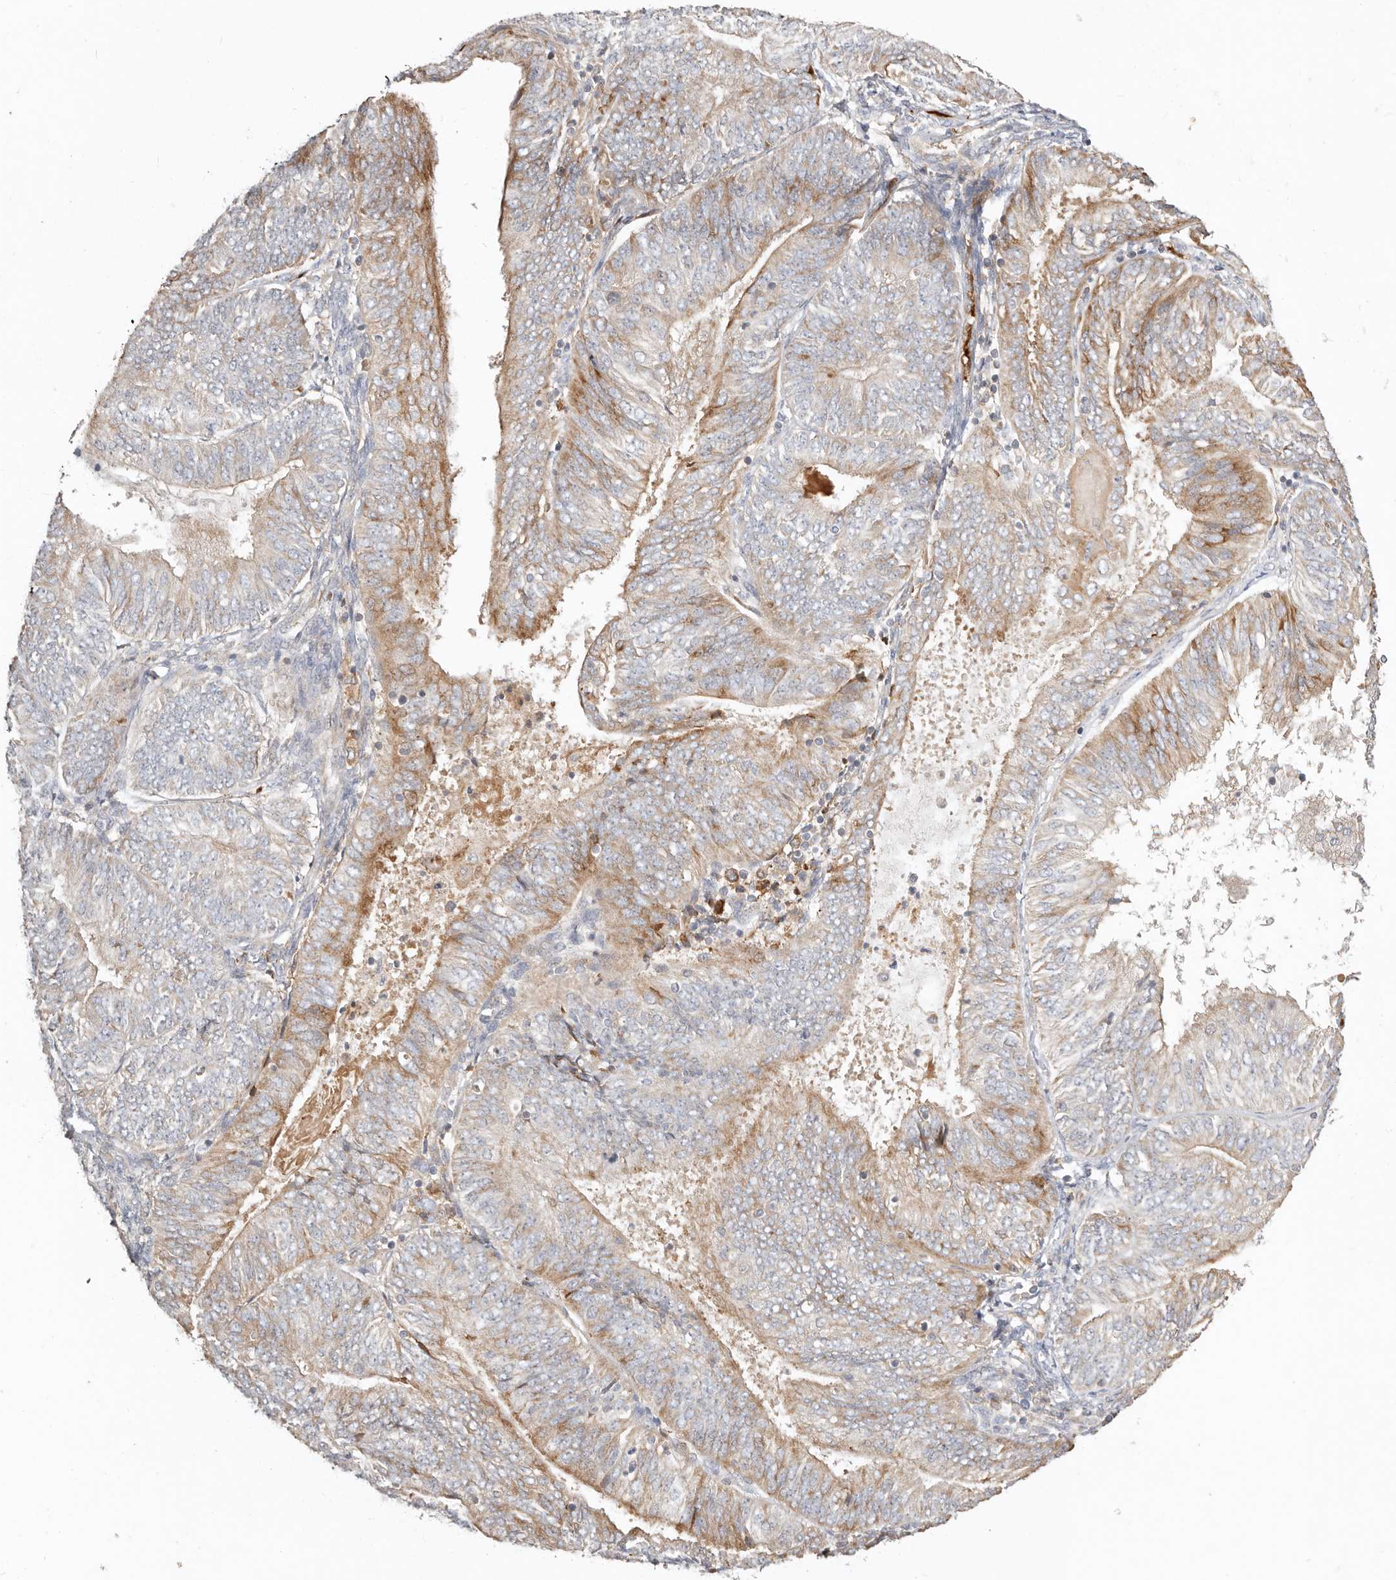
{"staining": {"intensity": "moderate", "quantity": "25%-75%", "location": "cytoplasmic/membranous"}, "tissue": "endometrial cancer", "cell_type": "Tumor cells", "image_type": "cancer", "snomed": [{"axis": "morphology", "description": "Adenocarcinoma, NOS"}, {"axis": "topography", "description": "Endometrium"}], "caption": "Protein expression analysis of human endometrial adenocarcinoma reveals moderate cytoplasmic/membranous positivity in approximately 25%-75% of tumor cells.", "gene": "MTFR2", "patient": {"sex": "female", "age": 58}}